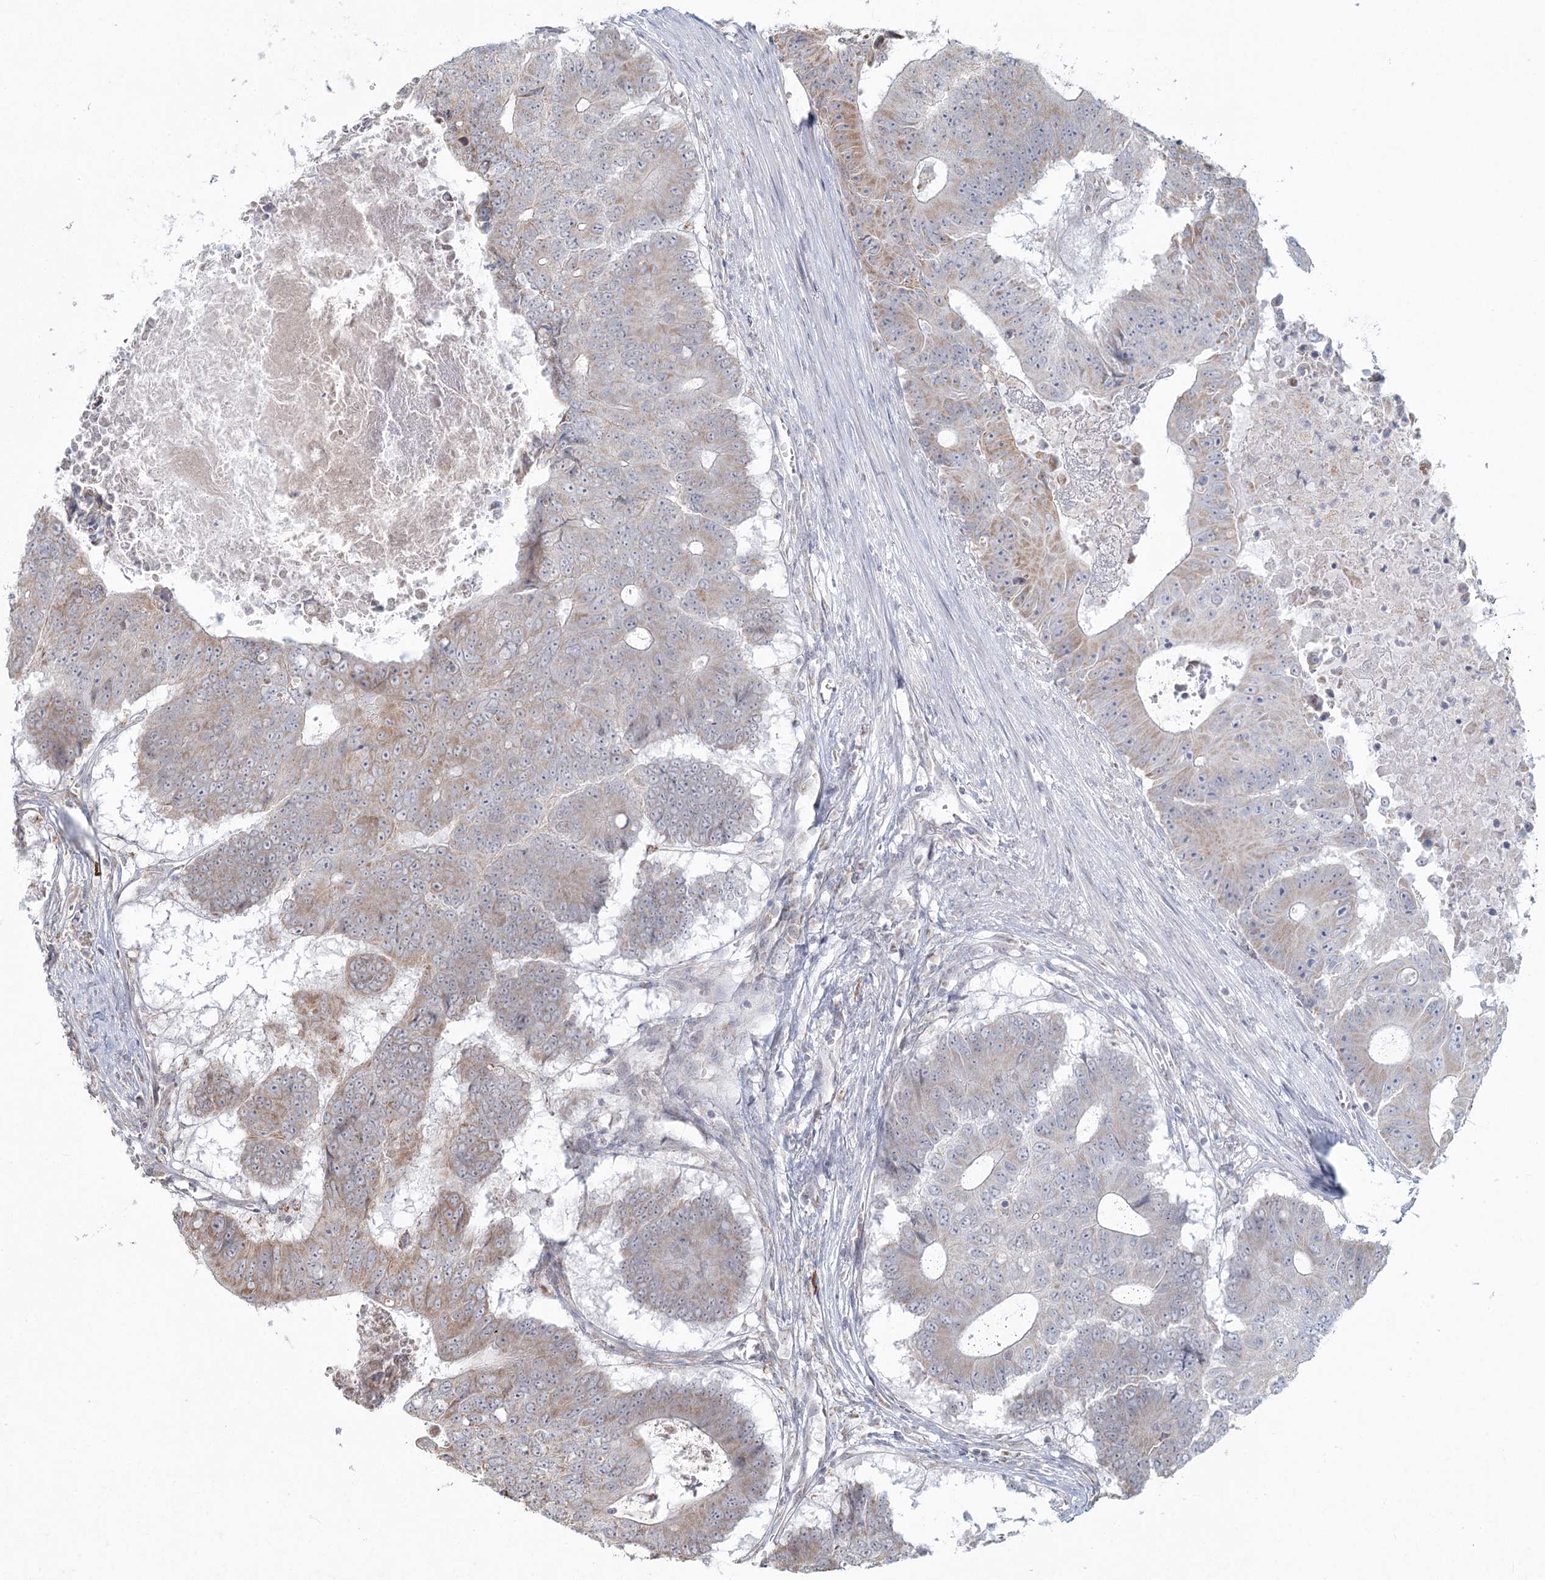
{"staining": {"intensity": "weak", "quantity": "25%-75%", "location": "cytoplasmic/membranous"}, "tissue": "colorectal cancer", "cell_type": "Tumor cells", "image_type": "cancer", "snomed": [{"axis": "morphology", "description": "Adenocarcinoma, NOS"}, {"axis": "topography", "description": "Colon"}], "caption": "DAB immunohistochemical staining of human adenocarcinoma (colorectal) reveals weak cytoplasmic/membranous protein expression in about 25%-75% of tumor cells.", "gene": "LACTB", "patient": {"sex": "male", "age": 87}}